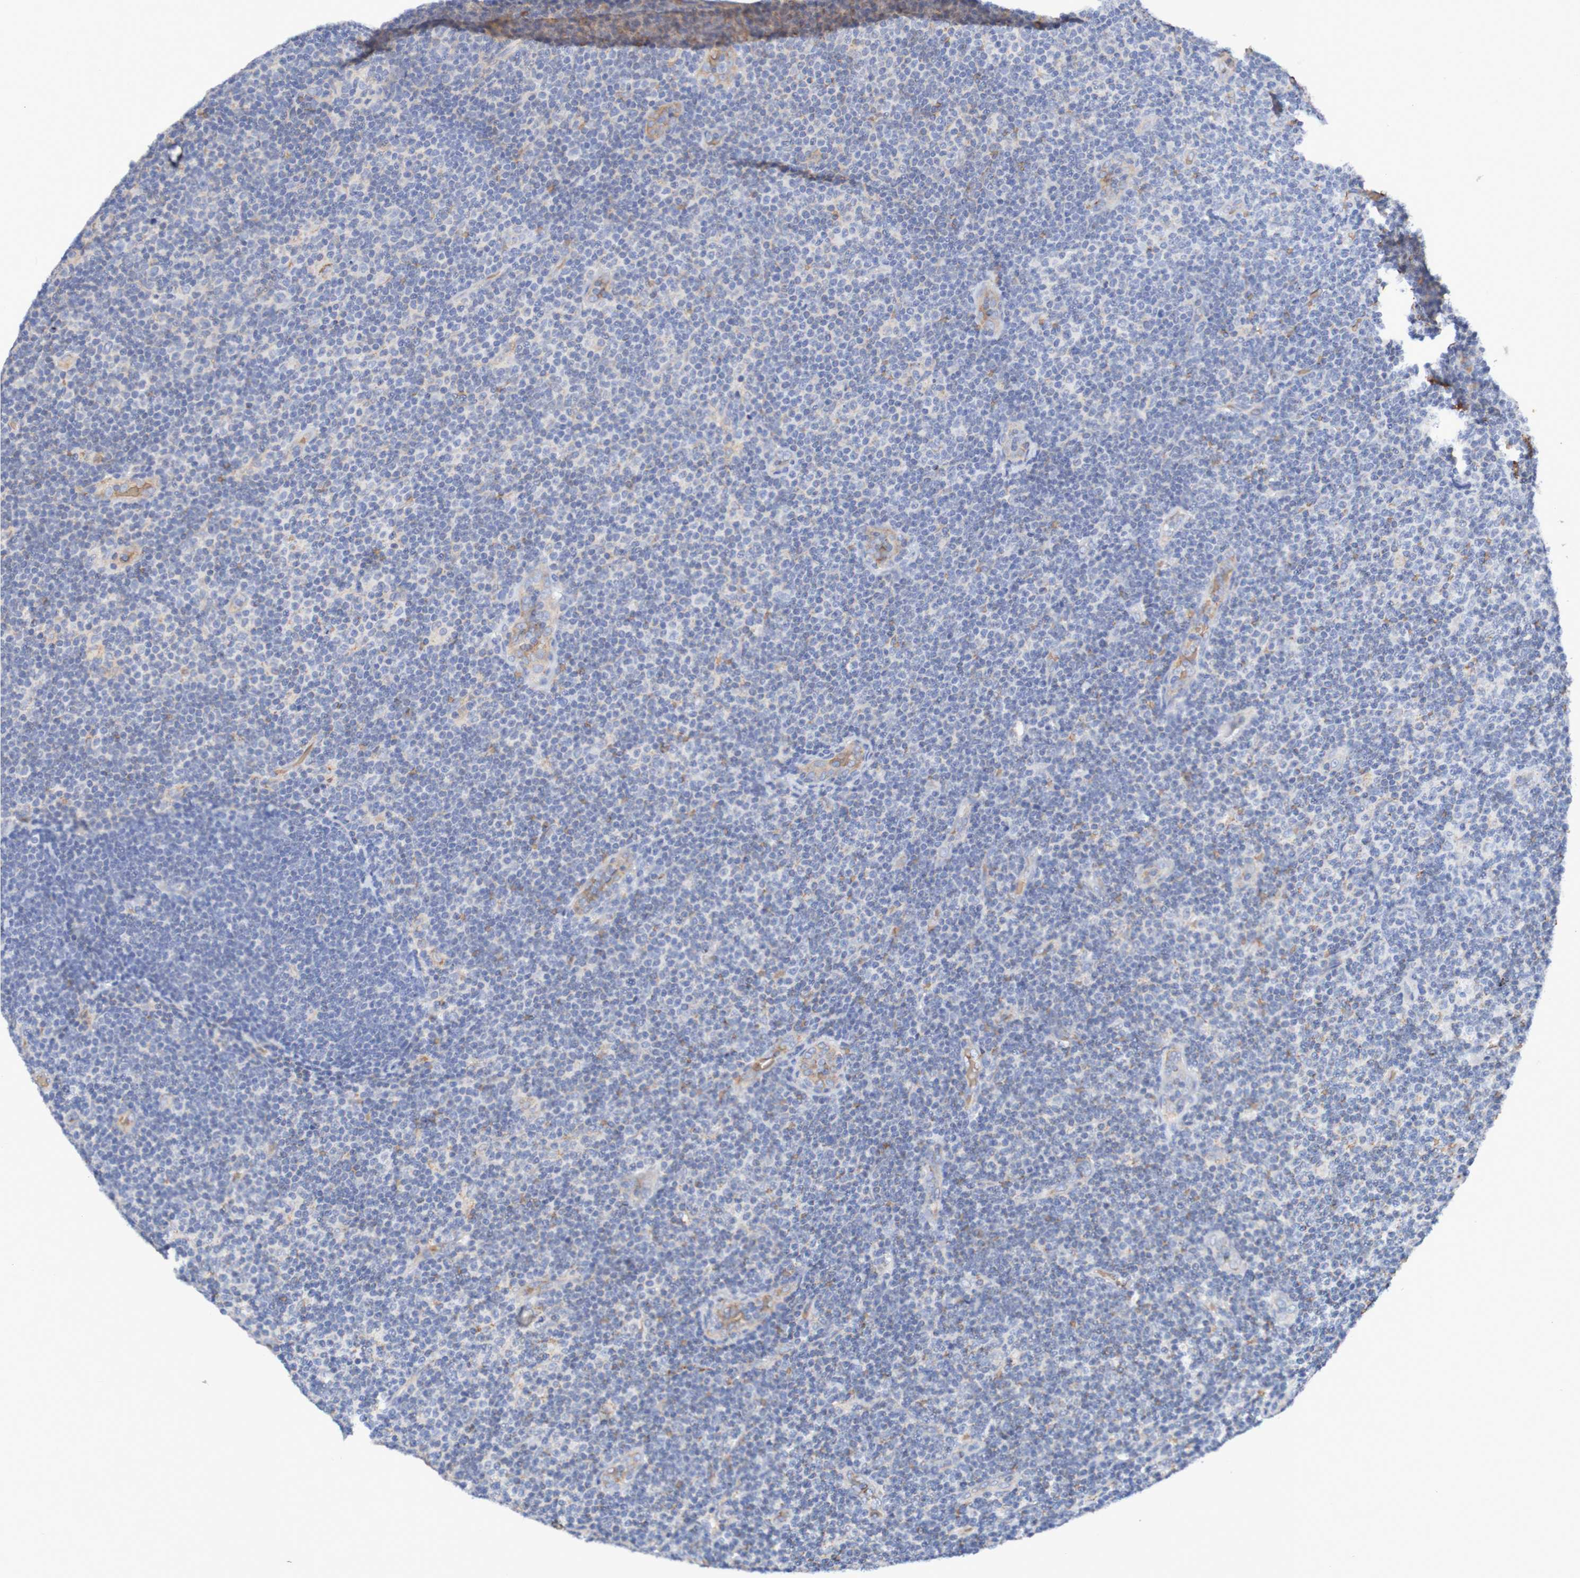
{"staining": {"intensity": "negative", "quantity": "none", "location": "none"}, "tissue": "lymphoma", "cell_type": "Tumor cells", "image_type": "cancer", "snomed": [{"axis": "morphology", "description": "Malignant lymphoma, non-Hodgkin's type, Low grade"}, {"axis": "topography", "description": "Lymph node"}], "caption": "Micrograph shows no protein positivity in tumor cells of lymphoma tissue. (Immunohistochemistry, brightfield microscopy, high magnification).", "gene": "WNT4", "patient": {"sex": "male", "age": 83}}